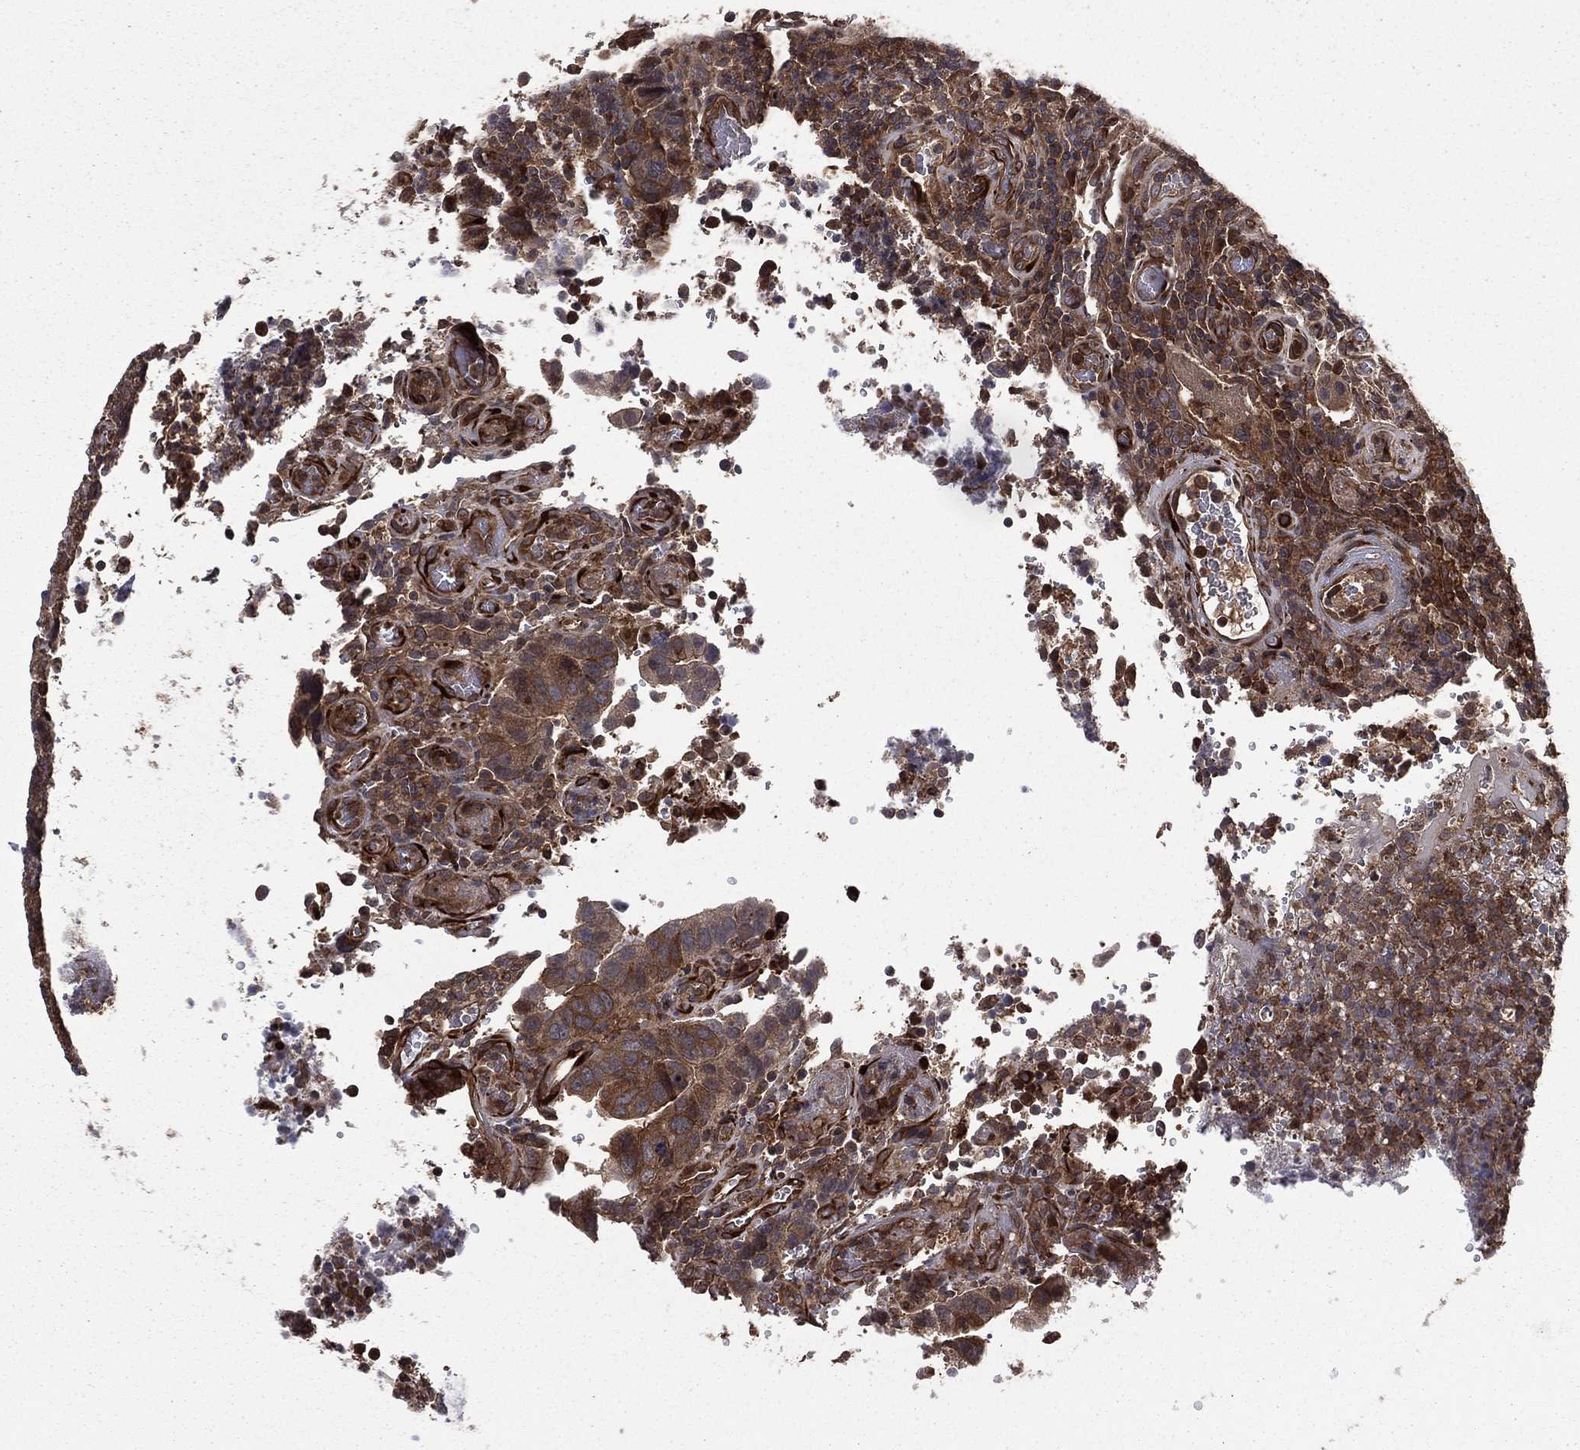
{"staining": {"intensity": "moderate", "quantity": ">75%", "location": "cytoplasmic/membranous"}, "tissue": "colorectal cancer", "cell_type": "Tumor cells", "image_type": "cancer", "snomed": [{"axis": "morphology", "description": "Adenocarcinoma, NOS"}, {"axis": "topography", "description": "Colon"}], "caption": "High-power microscopy captured an immunohistochemistry photomicrograph of colorectal cancer, revealing moderate cytoplasmic/membranous expression in approximately >75% of tumor cells. The staining is performed using DAB brown chromogen to label protein expression. The nuclei are counter-stained blue using hematoxylin.", "gene": "CERT1", "patient": {"sex": "female", "age": 56}}